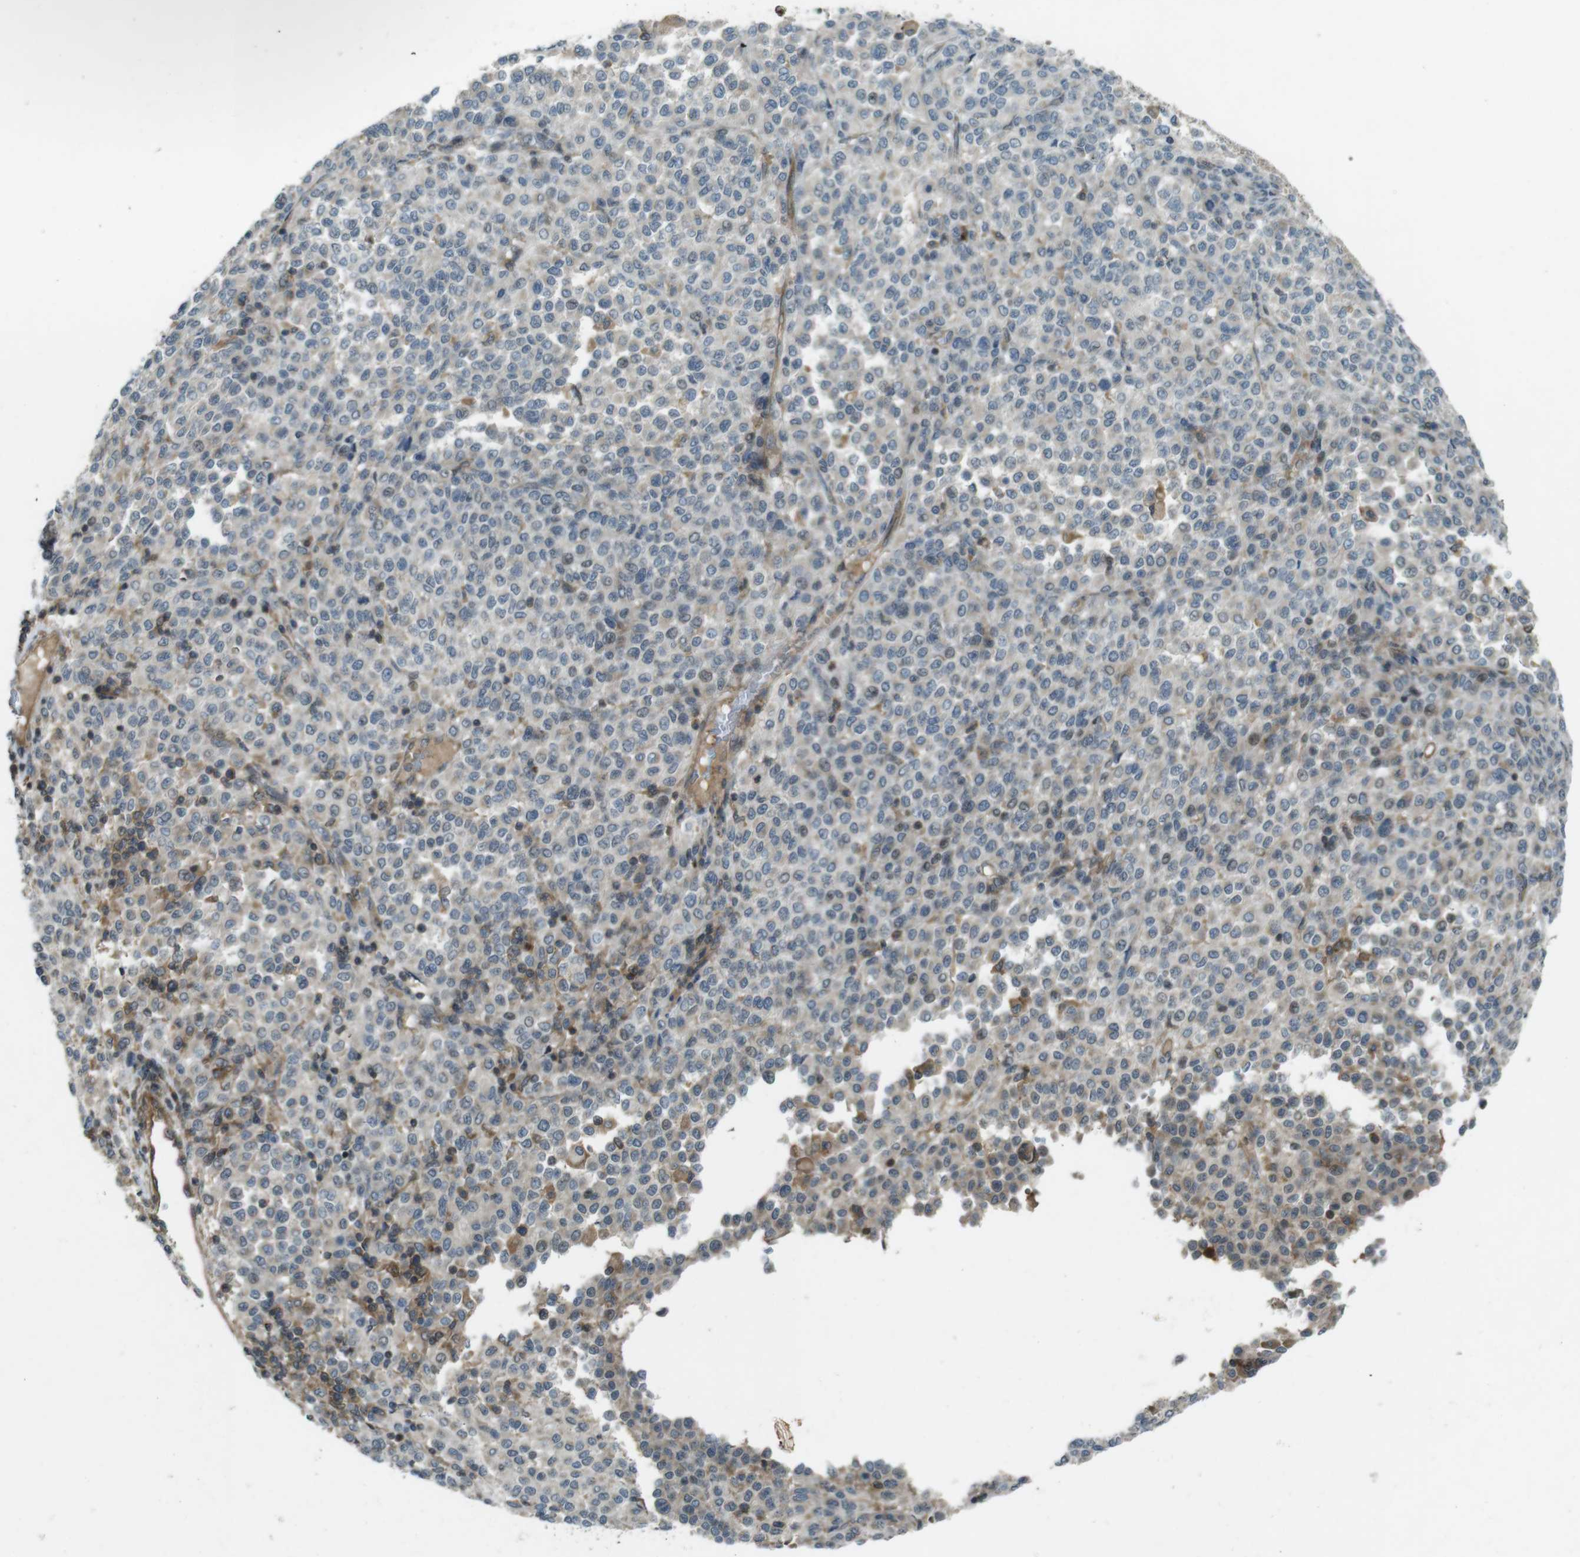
{"staining": {"intensity": "negative", "quantity": "none", "location": "none"}, "tissue": "melanoma", "cell_type": "Tumor cells", "image_type": "cancer", "snomed": [{"axis": "morphology", "description": "Malignant melanoma, Metastatic site"}, {"axis": "topography", "description": "Pancreas"}], "caption": "Immunohistochemistry (IHC) image of neoplastic tissue: malignant melanoma (metastatic site) stained with DAB shows no significant protein expression in tumor cells.", "gene": "ZYX", "patient": {"sex": "female", "age": 30}}